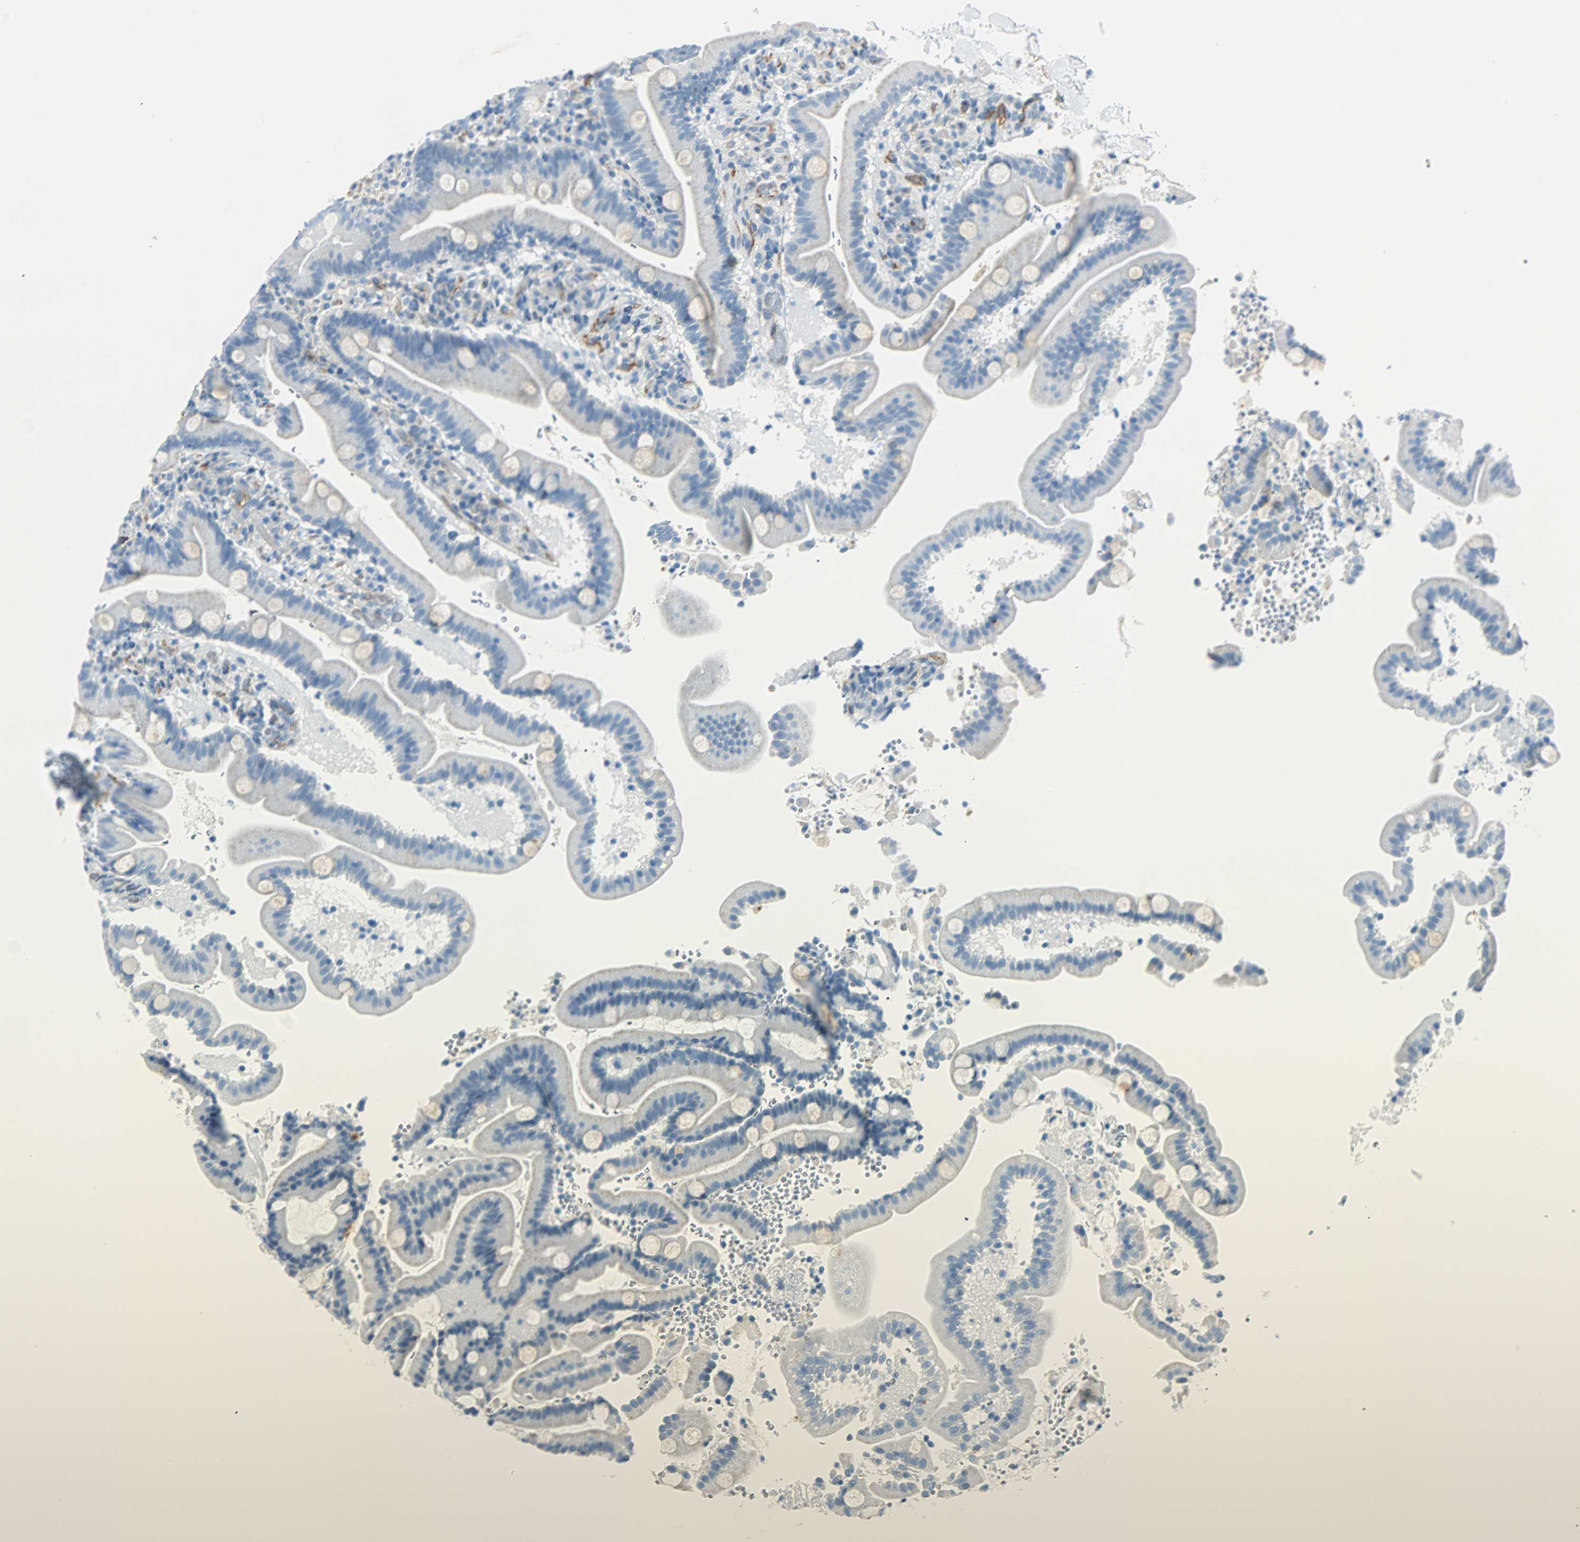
{"staining": {"intensity": "weak", "quantity": "25%-75%", "location": "cytoplasmic/membranous"}, "tissue": "duodenum", "cell_type": "Glandular cells", "image_type": "normal", "snomed": [{"axis": "morphology", "description": "Normal tissue, NOS"}, {"axis": "topography", "description": "Duodenum"}], "caption": "DAB immunohistochemical staining of normal human duodenum exhibits weak cytoplasmic/membranous protein expression in approximately 25%-75% of glandular cells. (Stains: DAB in brown, nuclei in blue, Microscopy: brightfield microscopy at high magnification).", "gene": "VPS9D1", "patient": {"sex": "male", "age": 54}}